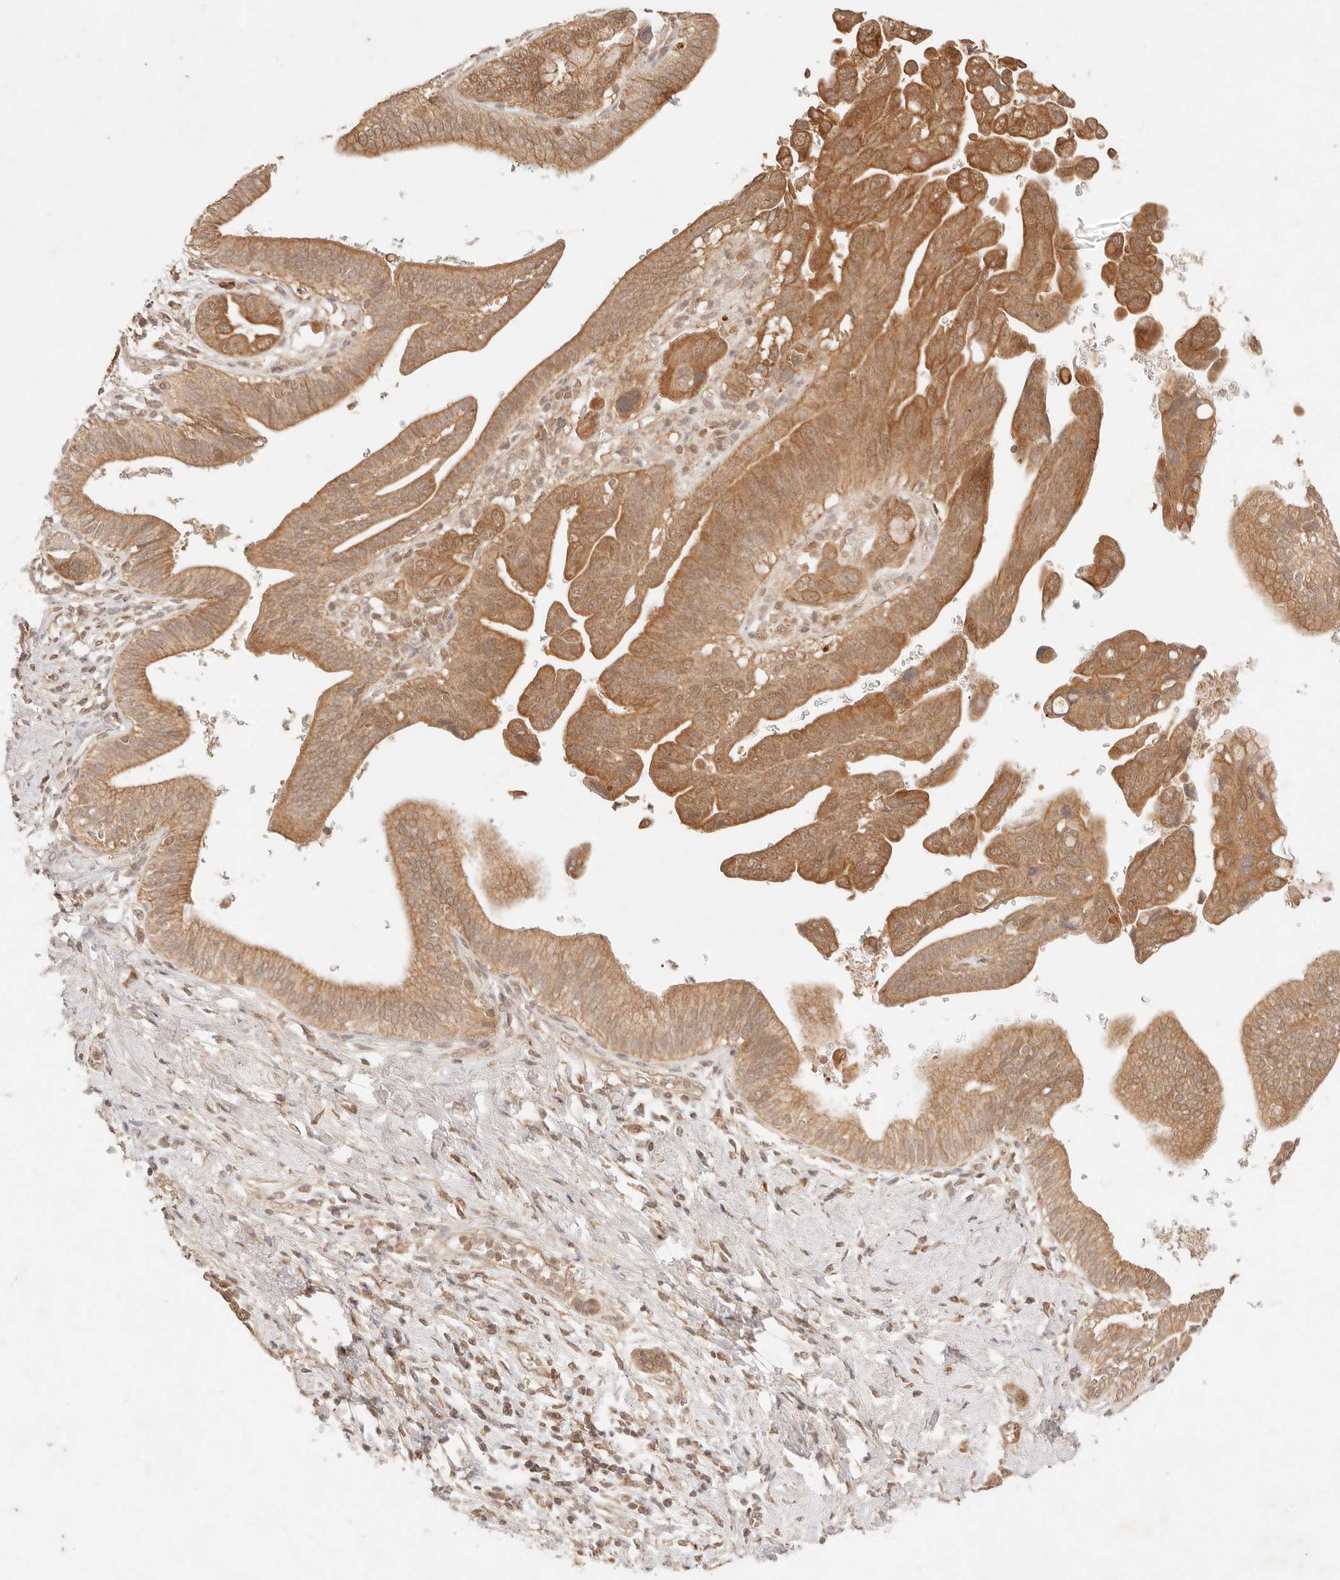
{"staining": {"intensity": "moderate", "quantity": ">75%", "location": "cytoplasmic/membranous,nuclear"}, "tissue": "pancreatic cancer", "cell_type": "Tumor cells", "image_type": "cancer", "snomed": [{"axis": "morphology", "description": "Adenocarcinoma, NOS"}, {"axis": "topography", "description": "Pancreas"}], "caption": "Immunohistochemistry micrograph of neoplastic tissue: pancreatic cancer stained using immunohistochemistry (IHC) displays medium levels of moderate protein expression localized specifically in the cytoplasmic/membranous and nuclear of tumor cells, appearing as a cytoplasmic/membranous and nuclear brown color.", "gene": "TRIM11", "patient": {"sex": "female", "age": 72}}